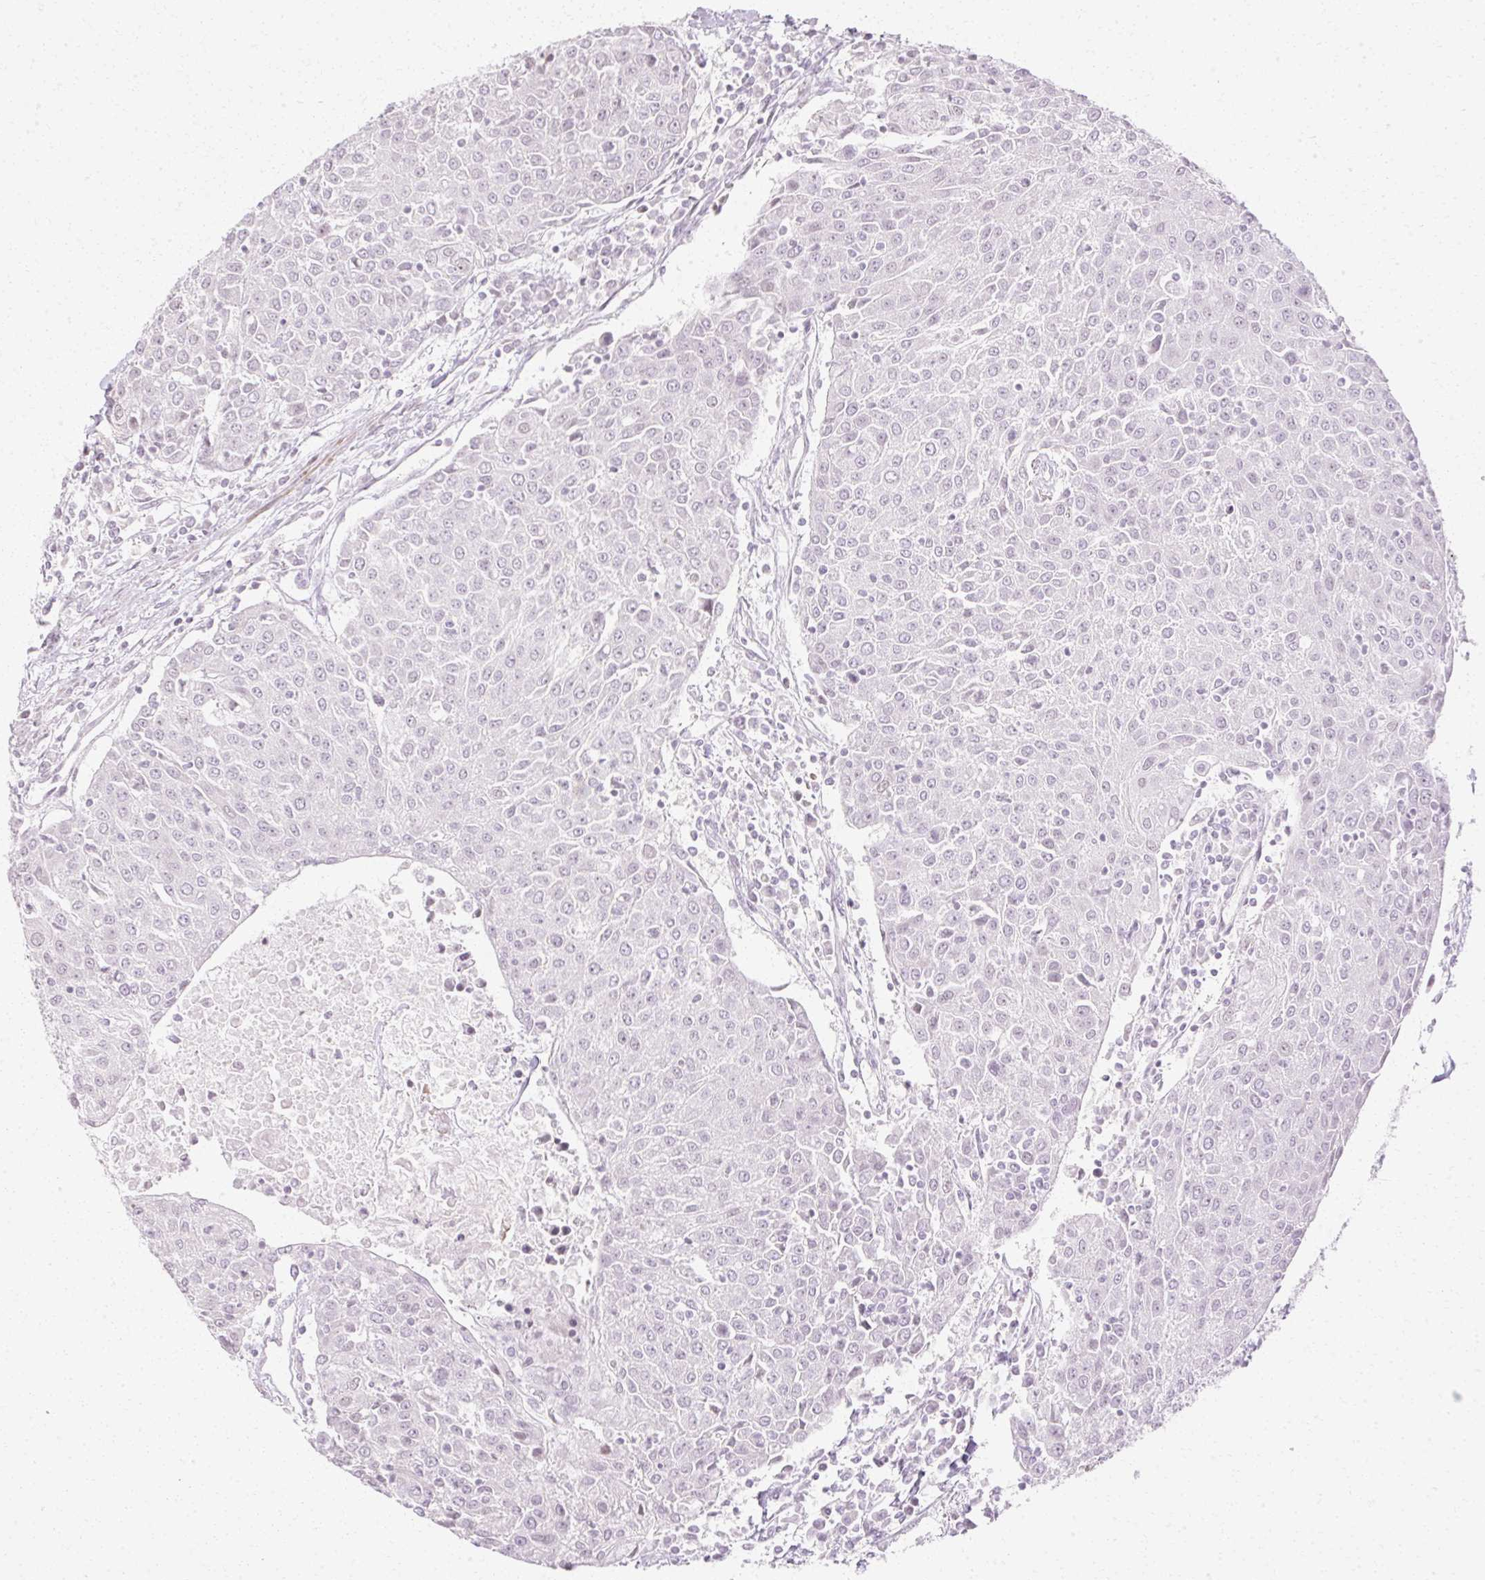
{"staining": {"intensity": "negative", "quantity": "none", "location": "none"}, "tissue": "urothelial cancer", "cell_type": "Tumor cells", "image_type": "cancer", "snomed": [{"axis": "morphology", "description": "Urothelial carcinoma, High grade"}, {"axis": "topography", "description": "Urinary bladder"}], "caption": "IHC histopathology image of neoplastic tissue: human urothelial cancer stained with DAB (3,3'-diaminobenzidine) displays no significant protein positivity in tumor cells.", "gene": "C3orf49", "patient": {"sex": "female", "age": 85}}